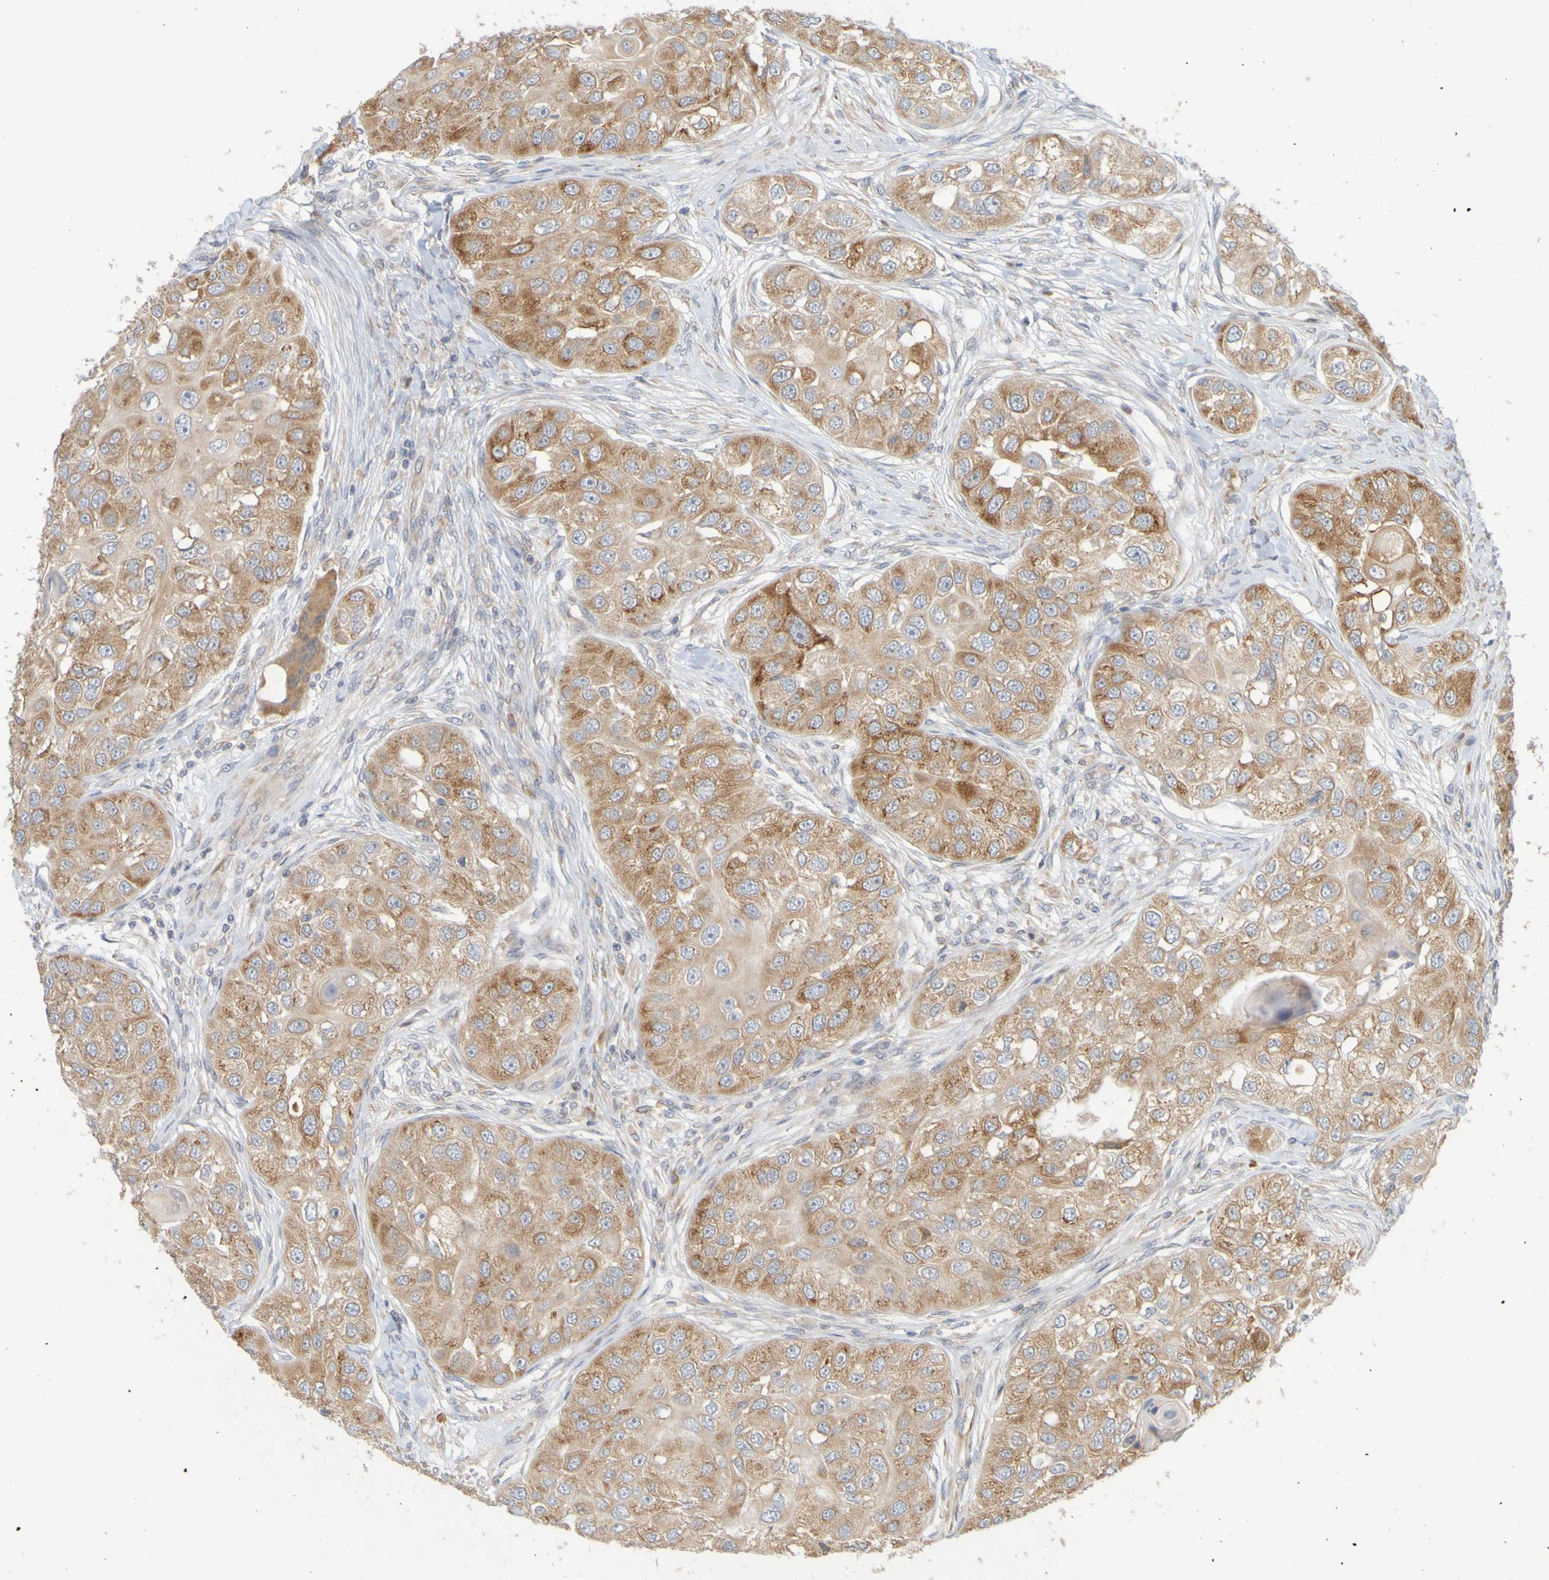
{"staining": {"intensity": "moderate", "quantity": ">75%", "location": "cytoplasmic/membranous"}, "tissue": "head and neck cancer", "cell_type": "Tumor cells", "image_type": "cancer", "snomed": [{"axis": "morphology", "description": "Normal tissue, NOS"}, {"axis": "morphology", "description": "Squamous cell carcinoma, NOS"}, {"axis": "topography", "description": "Skeletal muscle"}, {"axis": "topography", "description": "Head-Neck"}], "caption": "A brown stain labels moderate cytoplasmic/membranous staining of a protein in squamous cell carcinoma (head and neck) tumor cells. The staining was performed using DAB (3,3'-diaminobenzidine), with brown indicating positive protein expression. Nuclei are stained blue with hematoxylin.", "gene": "MOGS", "patient": {"sex": "male", "age": 51}}